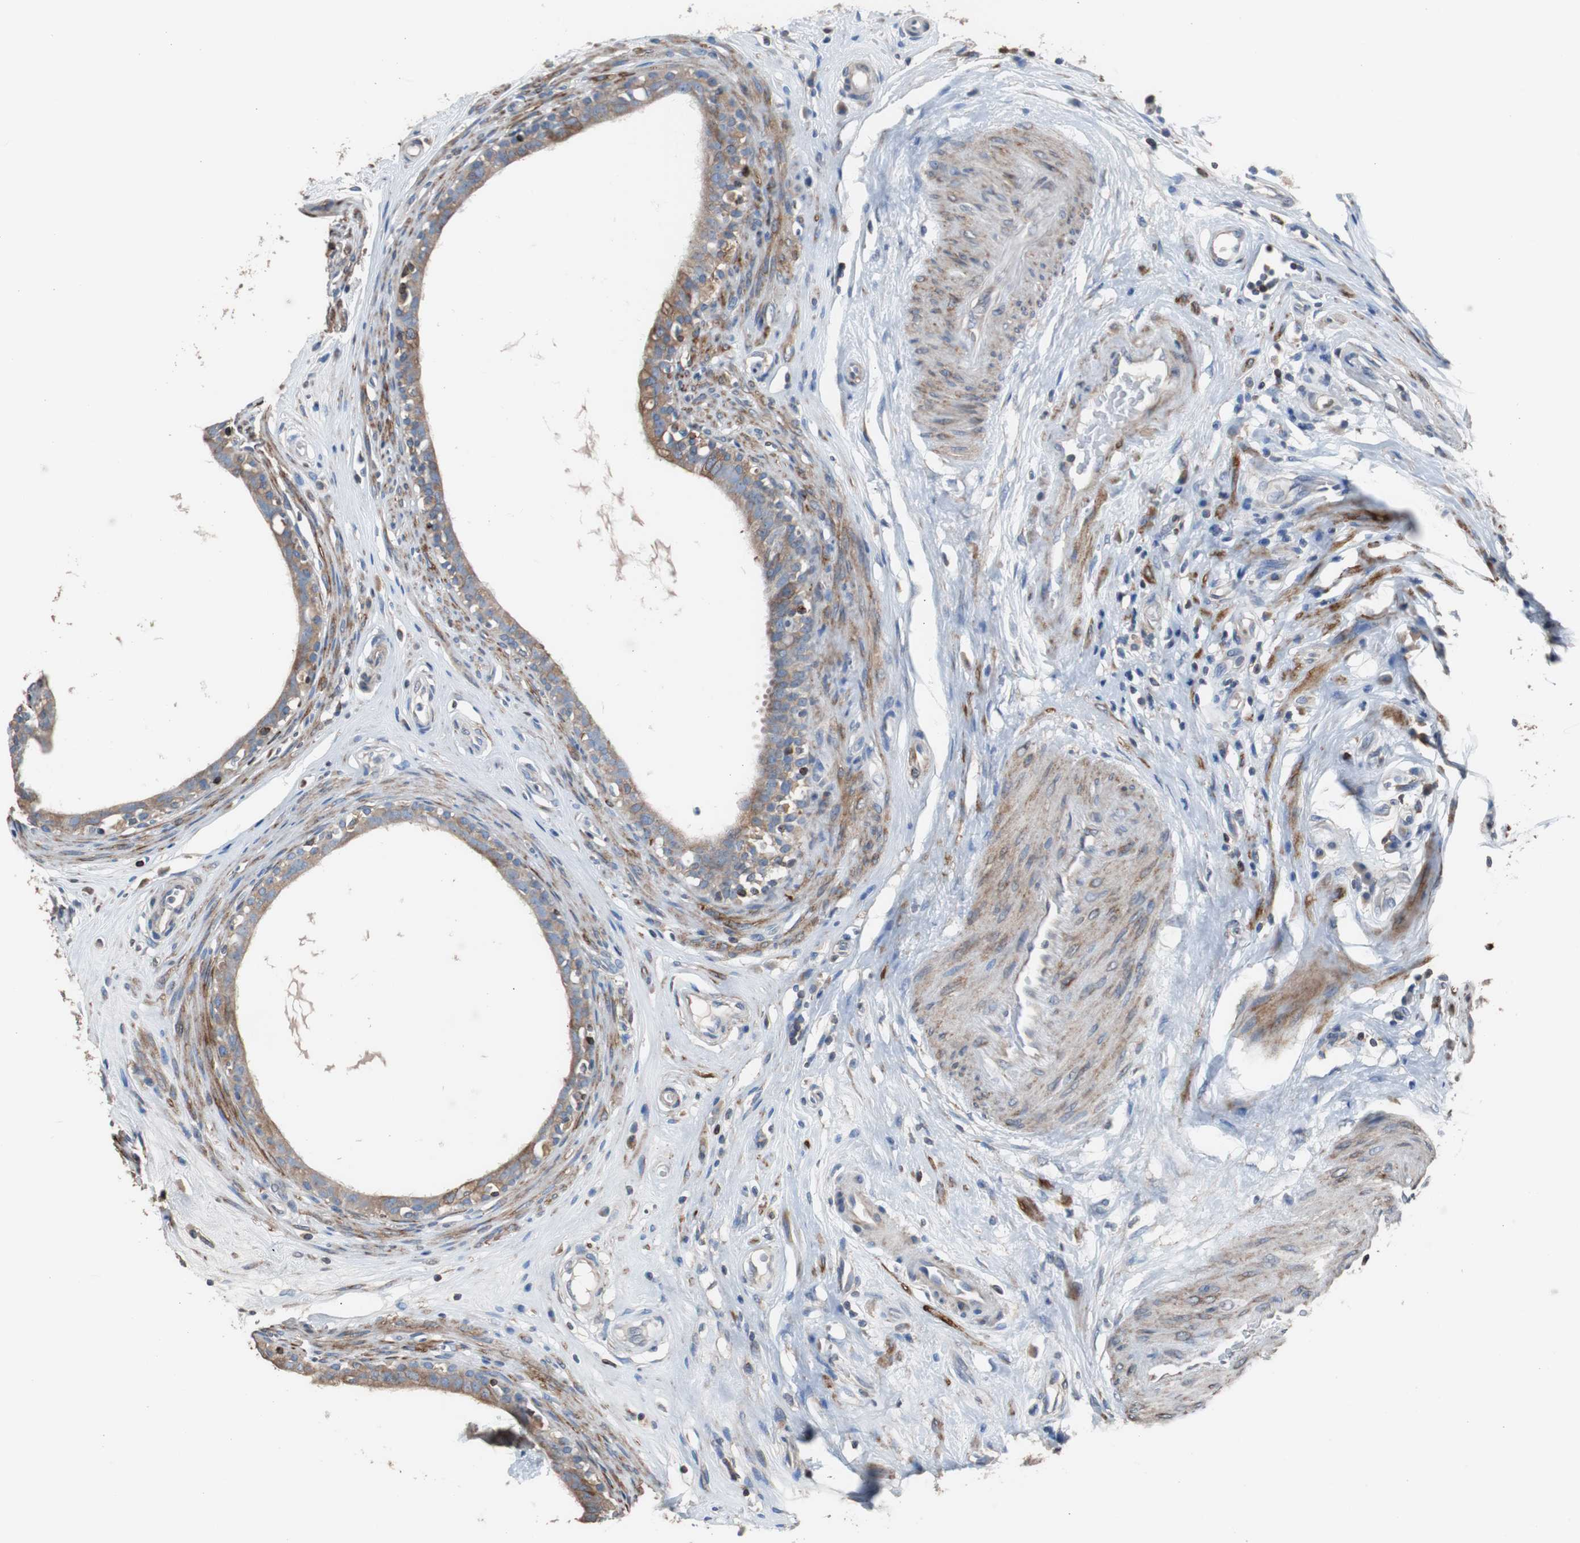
{"staining": {"intensity": "moderate", "quantity": ">75%", "location": "cytoplasmic/membranous"}, "tissue": "epididymis", "cell_type": "Glandular cells", "image_type": "normal", "snomed": [{"axis": "morphology", "description": "Normal tissue, NOS"}, {"axis": "morphology", "description": "Inflammation, NOS"}, {"axis": "topography", "description": "Epididymis"}], "caption": "Protein staining of unremarkable epididymis reveals moderate cytoplasmic/membranous staining in approximately >75% of glandular cells.", "gene": "PBXIP1", "patient": {"sex": "male", "age": 84}}